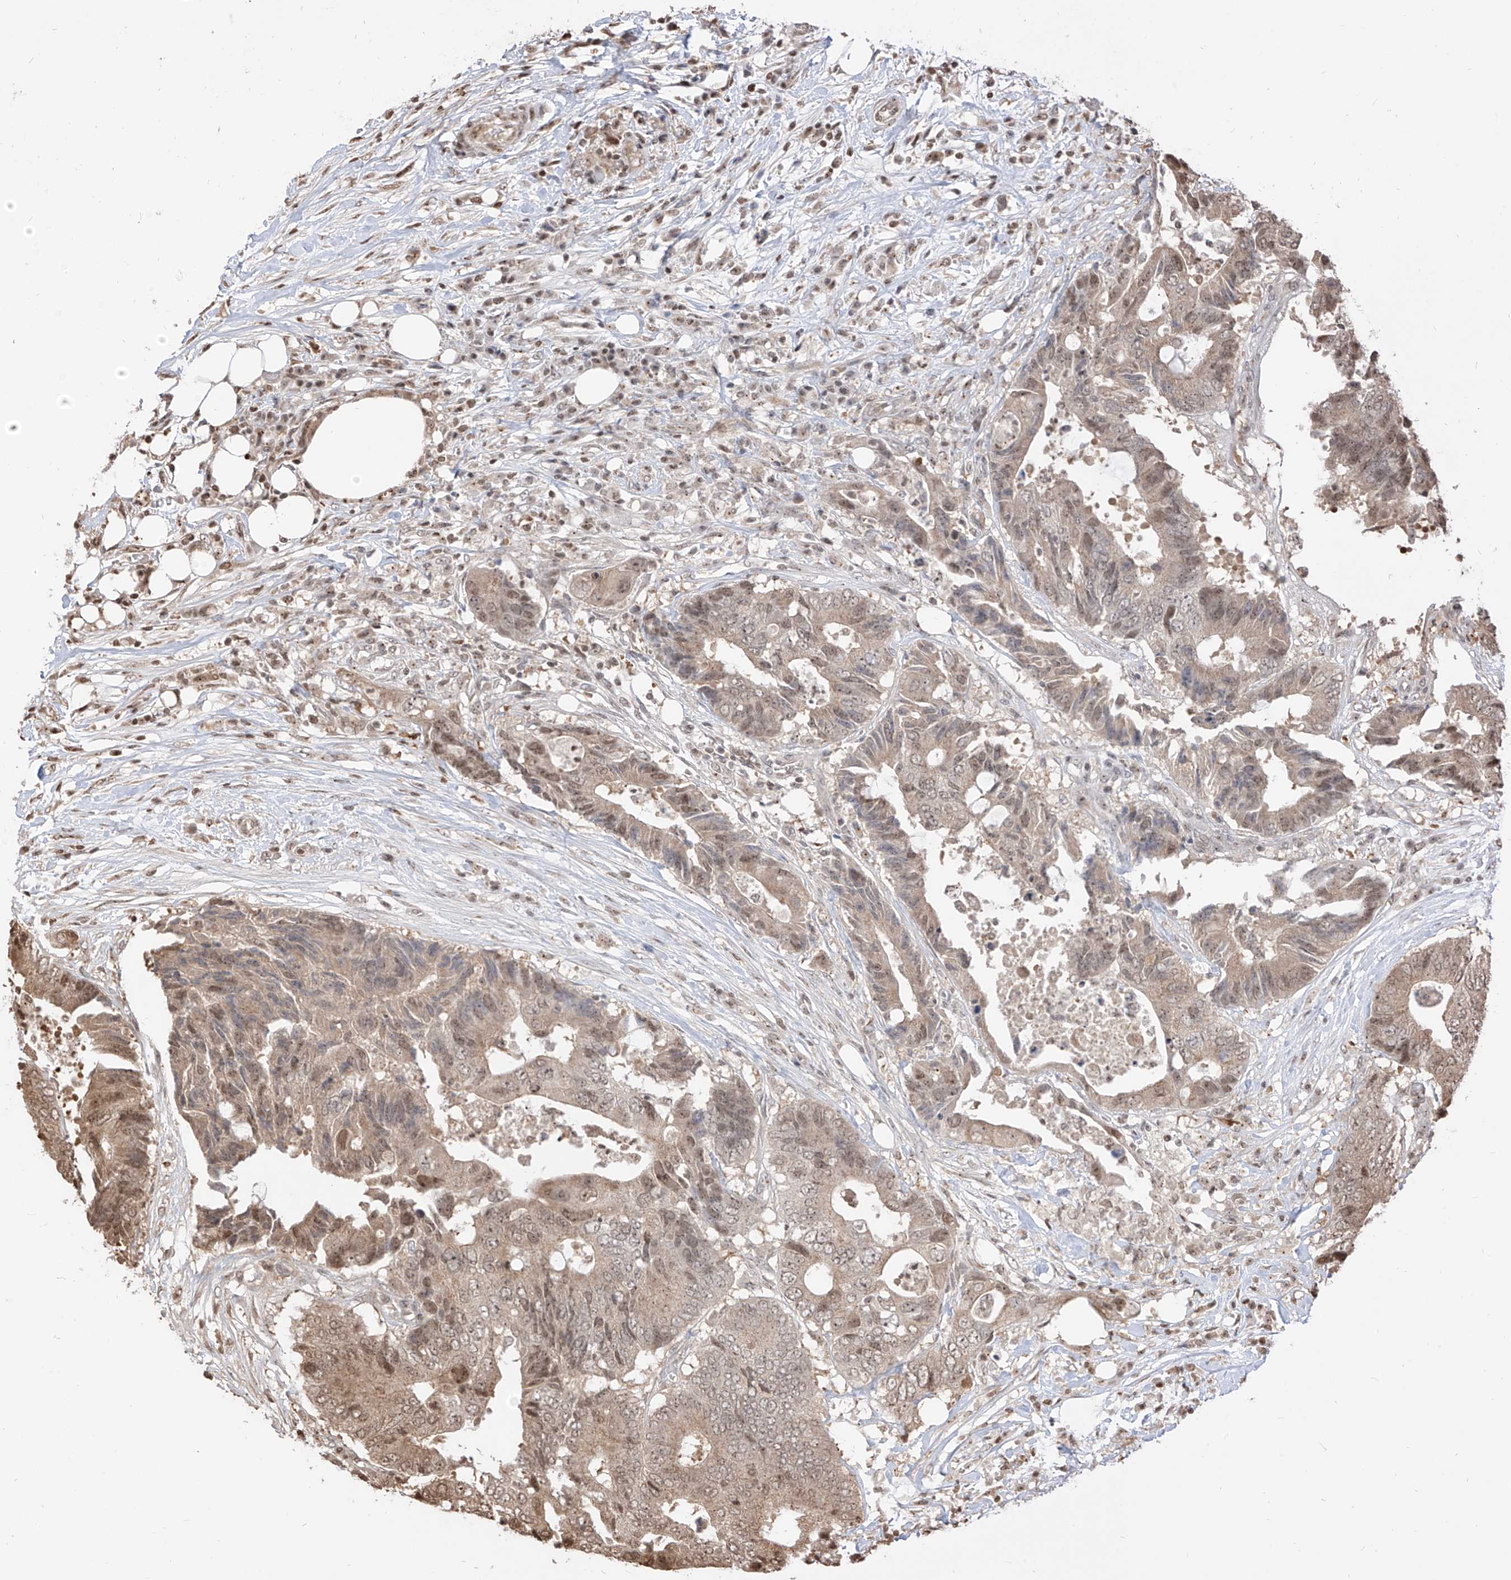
{"staining": {"intensity": "moderate", "quantity": "<25%", "location": "cytoplasmic/membranous,nuclear"}, "tissue": "colorectal cancer", "cell_type": "Tumor cells", "image_type": "cancer", "snomed": [{"axis": "morphology", "description": "Adenocarcinoma, NOS"}, {"axis": "topography", "description": "Colon"}], "caption": "Immunohistochemical staining of adenocarcinoma (colorectal) reveals low levels of moderate cytoplasmic/membranous and nuclear protein staining in about <25% of tumor cells.", "gene": "VMP1", "patient": {"sex": "male", "age": 71}}